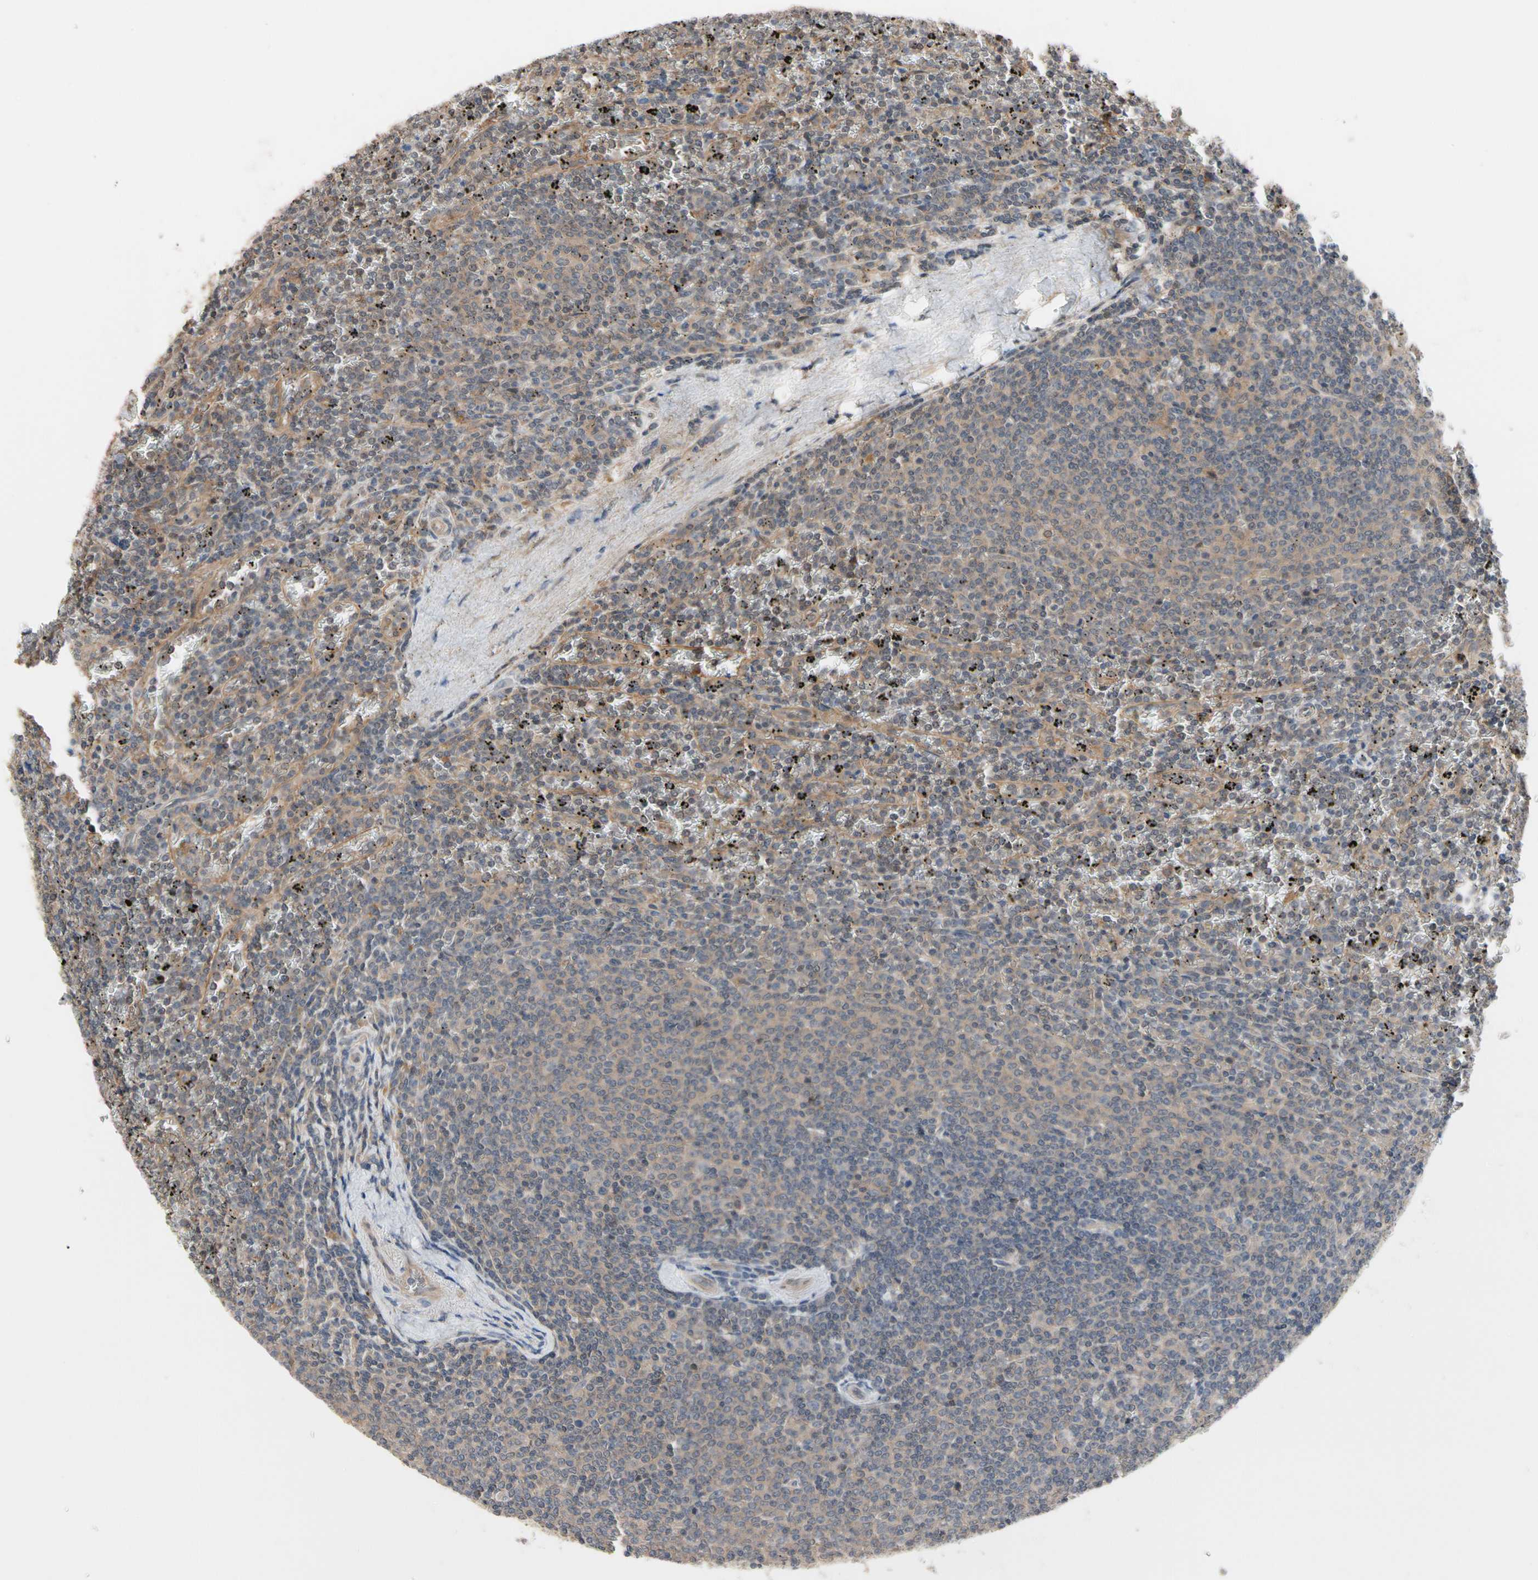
{"staining": {"intensity": "moderate", "quantity": ">75%", "location": "cytoplasmic/membranous"}, "tissue": "lymphoma", "cell_type": "Tumor cells", "image_type": "cancer", "snomed": [{"axis": "morphology", "description": "Malignant lymphoma, non-Hodgkin's type, Low grade"}, {"axis": "topography", "description": "Spleen"}], "caption": "This is a histology image of IHC staining of malignant lymphoma, non-Hodgkin's type (low-grade), which shows moderate staining in the cytoplasmic/membranous of tumor cells.", "gene": "DPP8", "patient": {"sex": "female", "age": 77}}